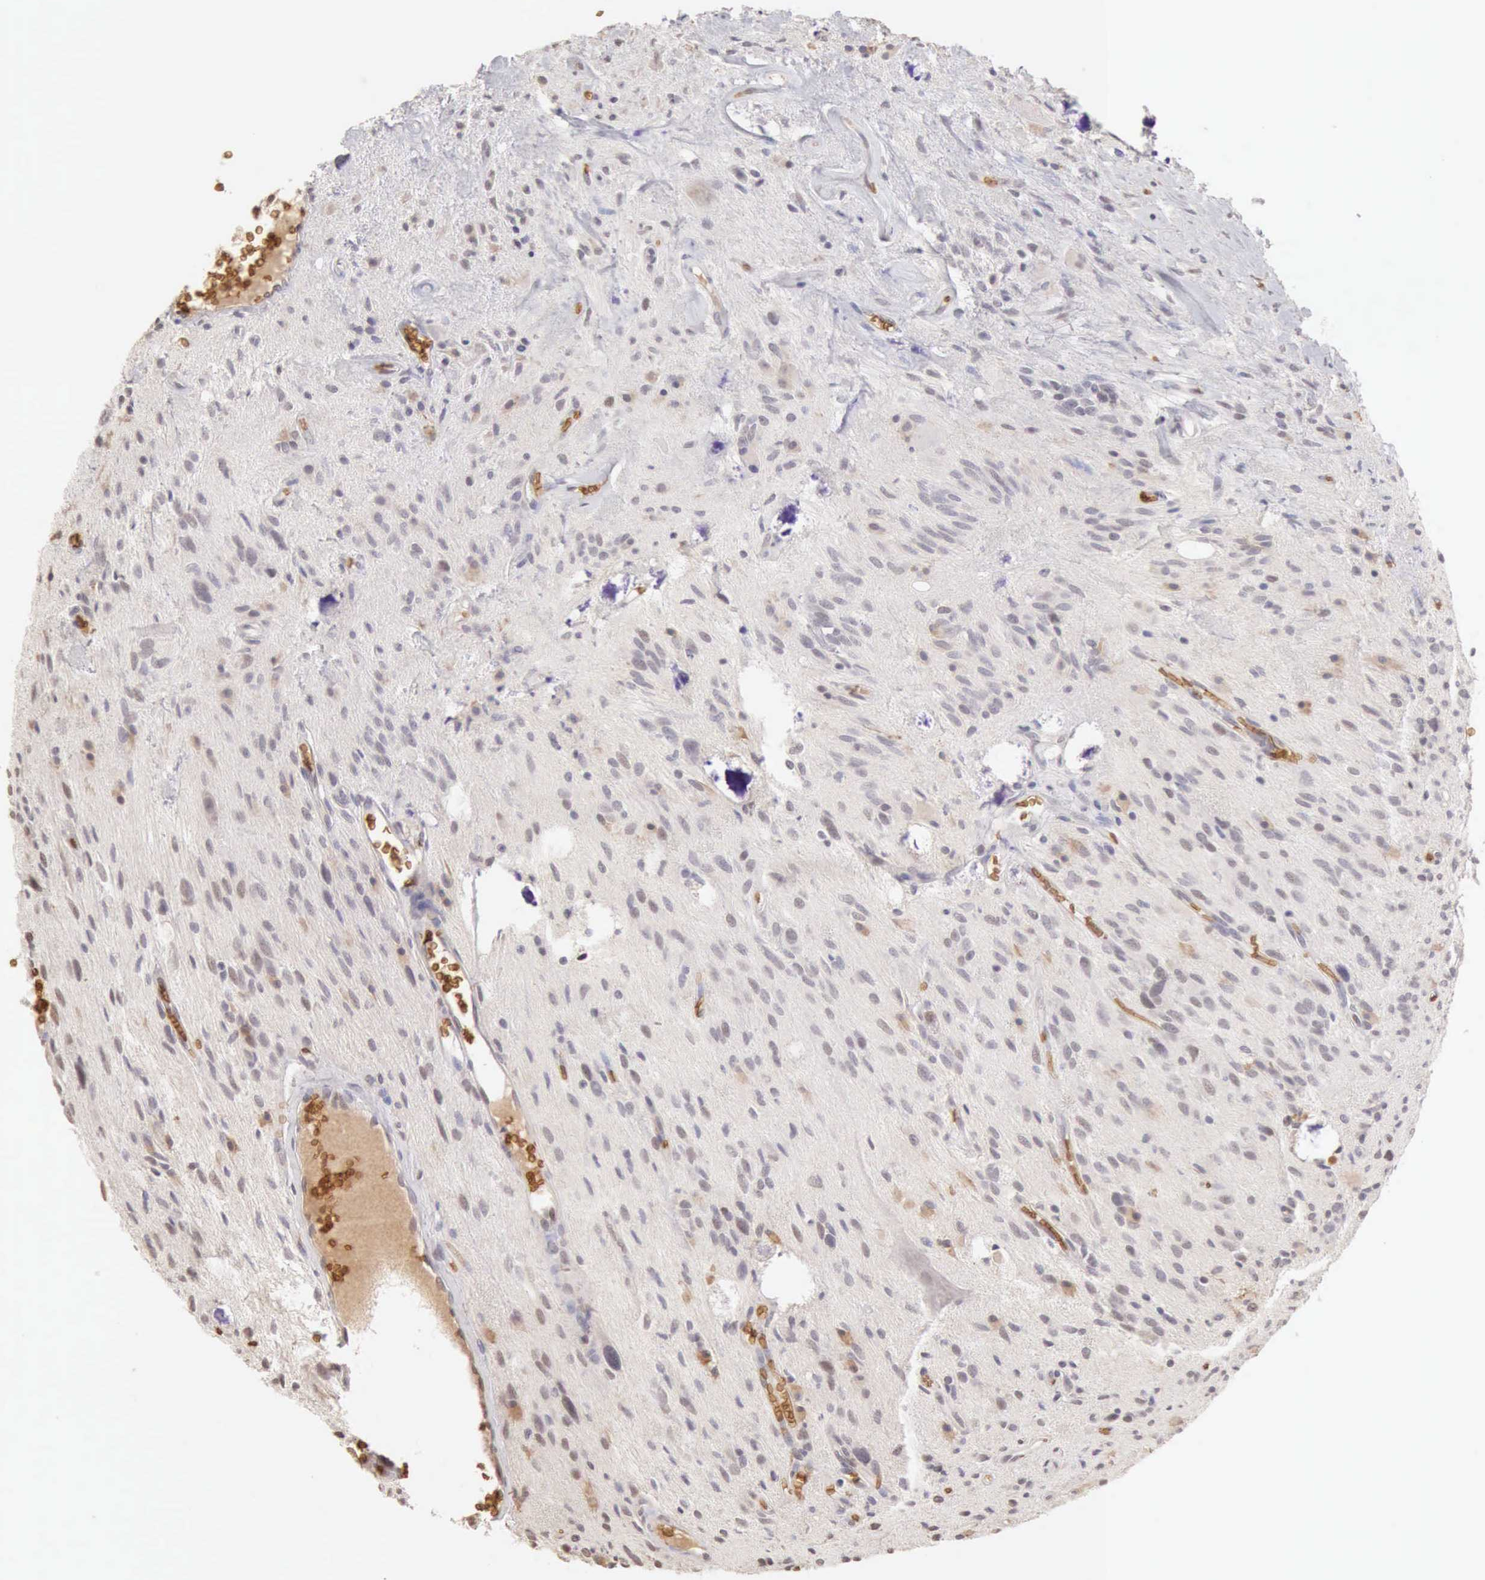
{"staining": {"intensity": "negative", "quantity": "none", "location": "none"}, "tissue": "glioma", "cell_type": "Tumor cells", "image_type": "cancer", "snomed": [{"axis": "morphology", "description": "Glioma, malignant, Low grade"}, {"axis": "topography", "description": "Brain"}], "caption": "DAB (3,3'-diaminobenzidine) immunohistochemical staining of glioma reveals no significant staining in tumor cells.", "gene": "CFI", "patient": {"sex": "female", "age": 15}}